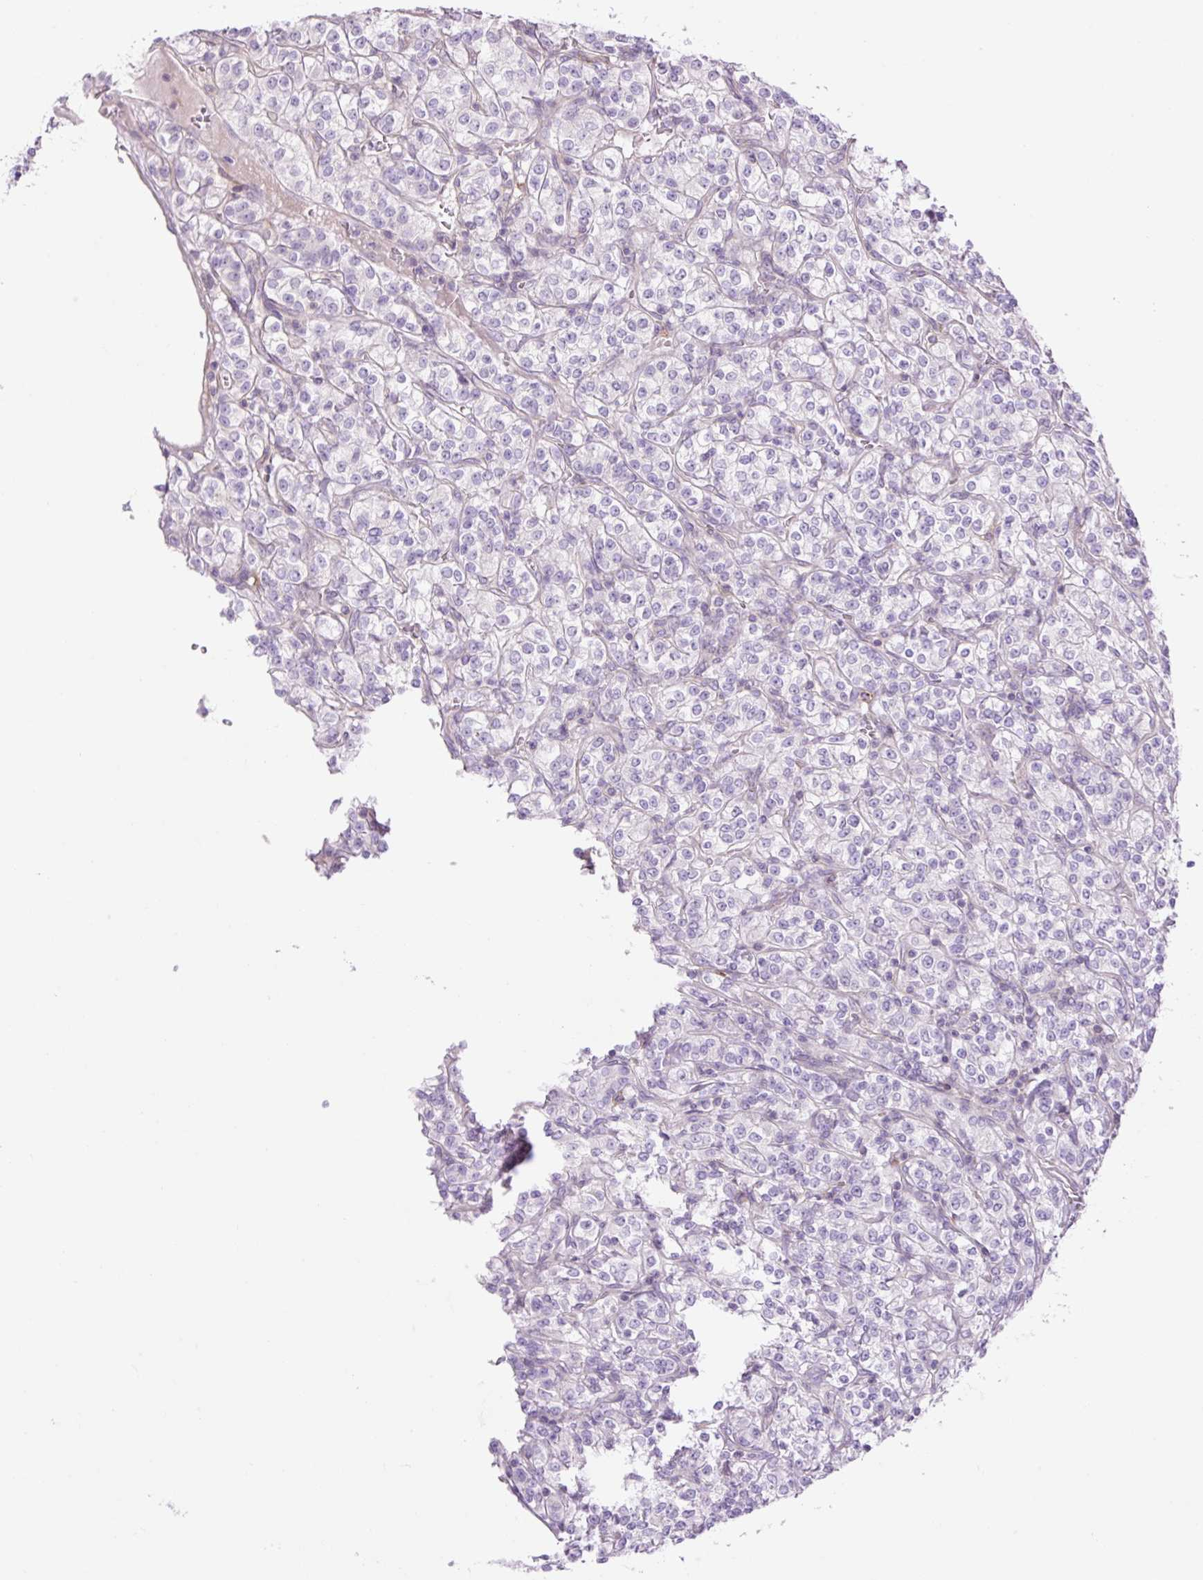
{"staining": {"intensity": "negative", "quantity": "none", "location": "none"}, "tissue": "renal cancer", "cell_type": "Tumor cells", "image_type": "cancer", "snomed": [{"axis": "morphology", "description": "Adenocarcinoma, NOS"}, {"axis": "topography", "description": "Kidney"}], "caption": "There is no significant staining in tumor cells of renal cancer (adenocarcinoma).", "gene": "GRID2", "patient": {"sex": "male", "age": 77}}